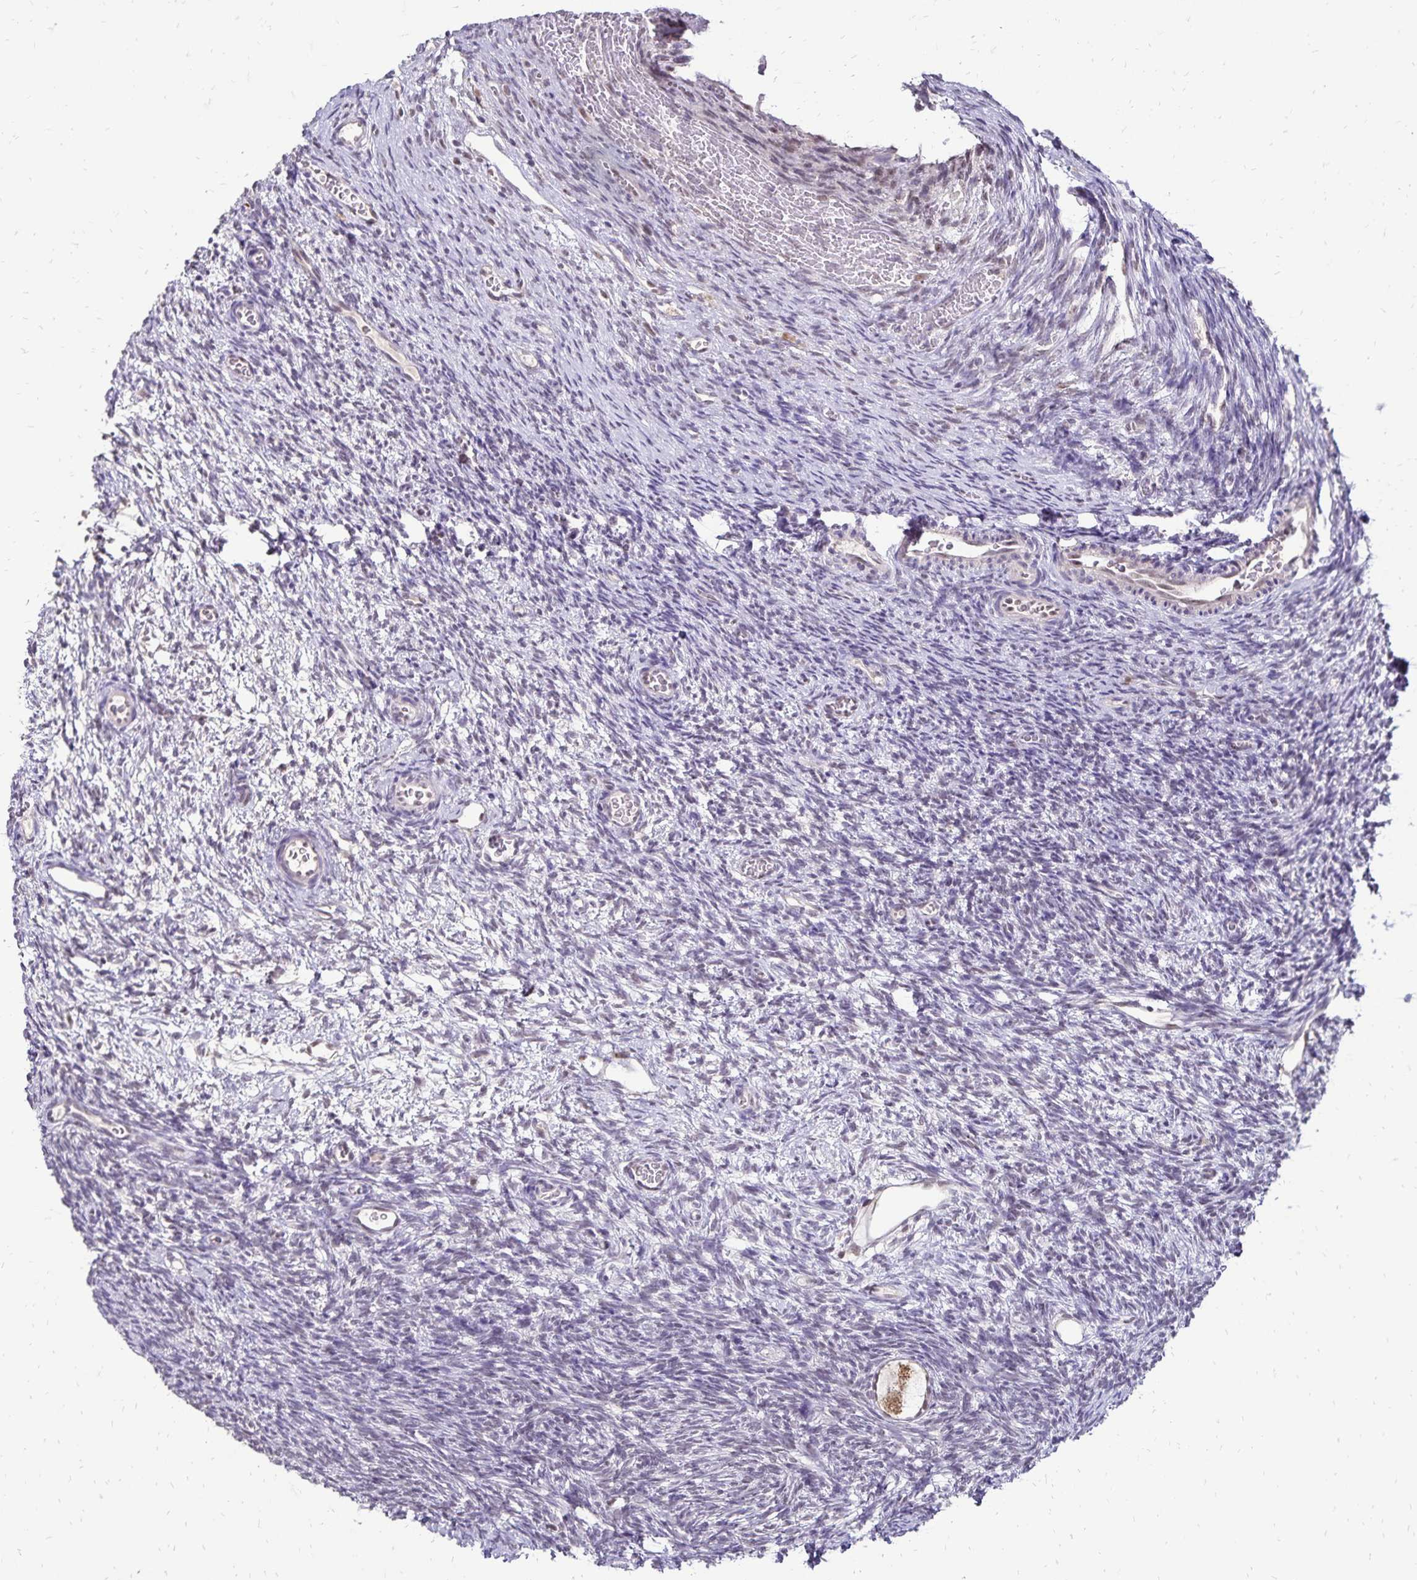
{"staining": {"intensity": "moderate", "quantity": ">75%", "location": "cytoplasmic/membranous"}, "tissue": "ovary", "cell_type": "Follicle cells", "image_type": "normal", "snomed": [{"axis": "morphology", "description": "Normal tissue, NOS"}, {"axis": "topography", "description": "Ovary"}], "caption": "The histopathology image displays immunohistochemical staining of benign ovary. There is moderate cytoplasmic/membranous positivity is appreciated in about >75% of follicle cells. (IHC, brightfield microscopy, high magnification).", "gene": "POLB", "patient": {"sex": "female", "age": 34}}